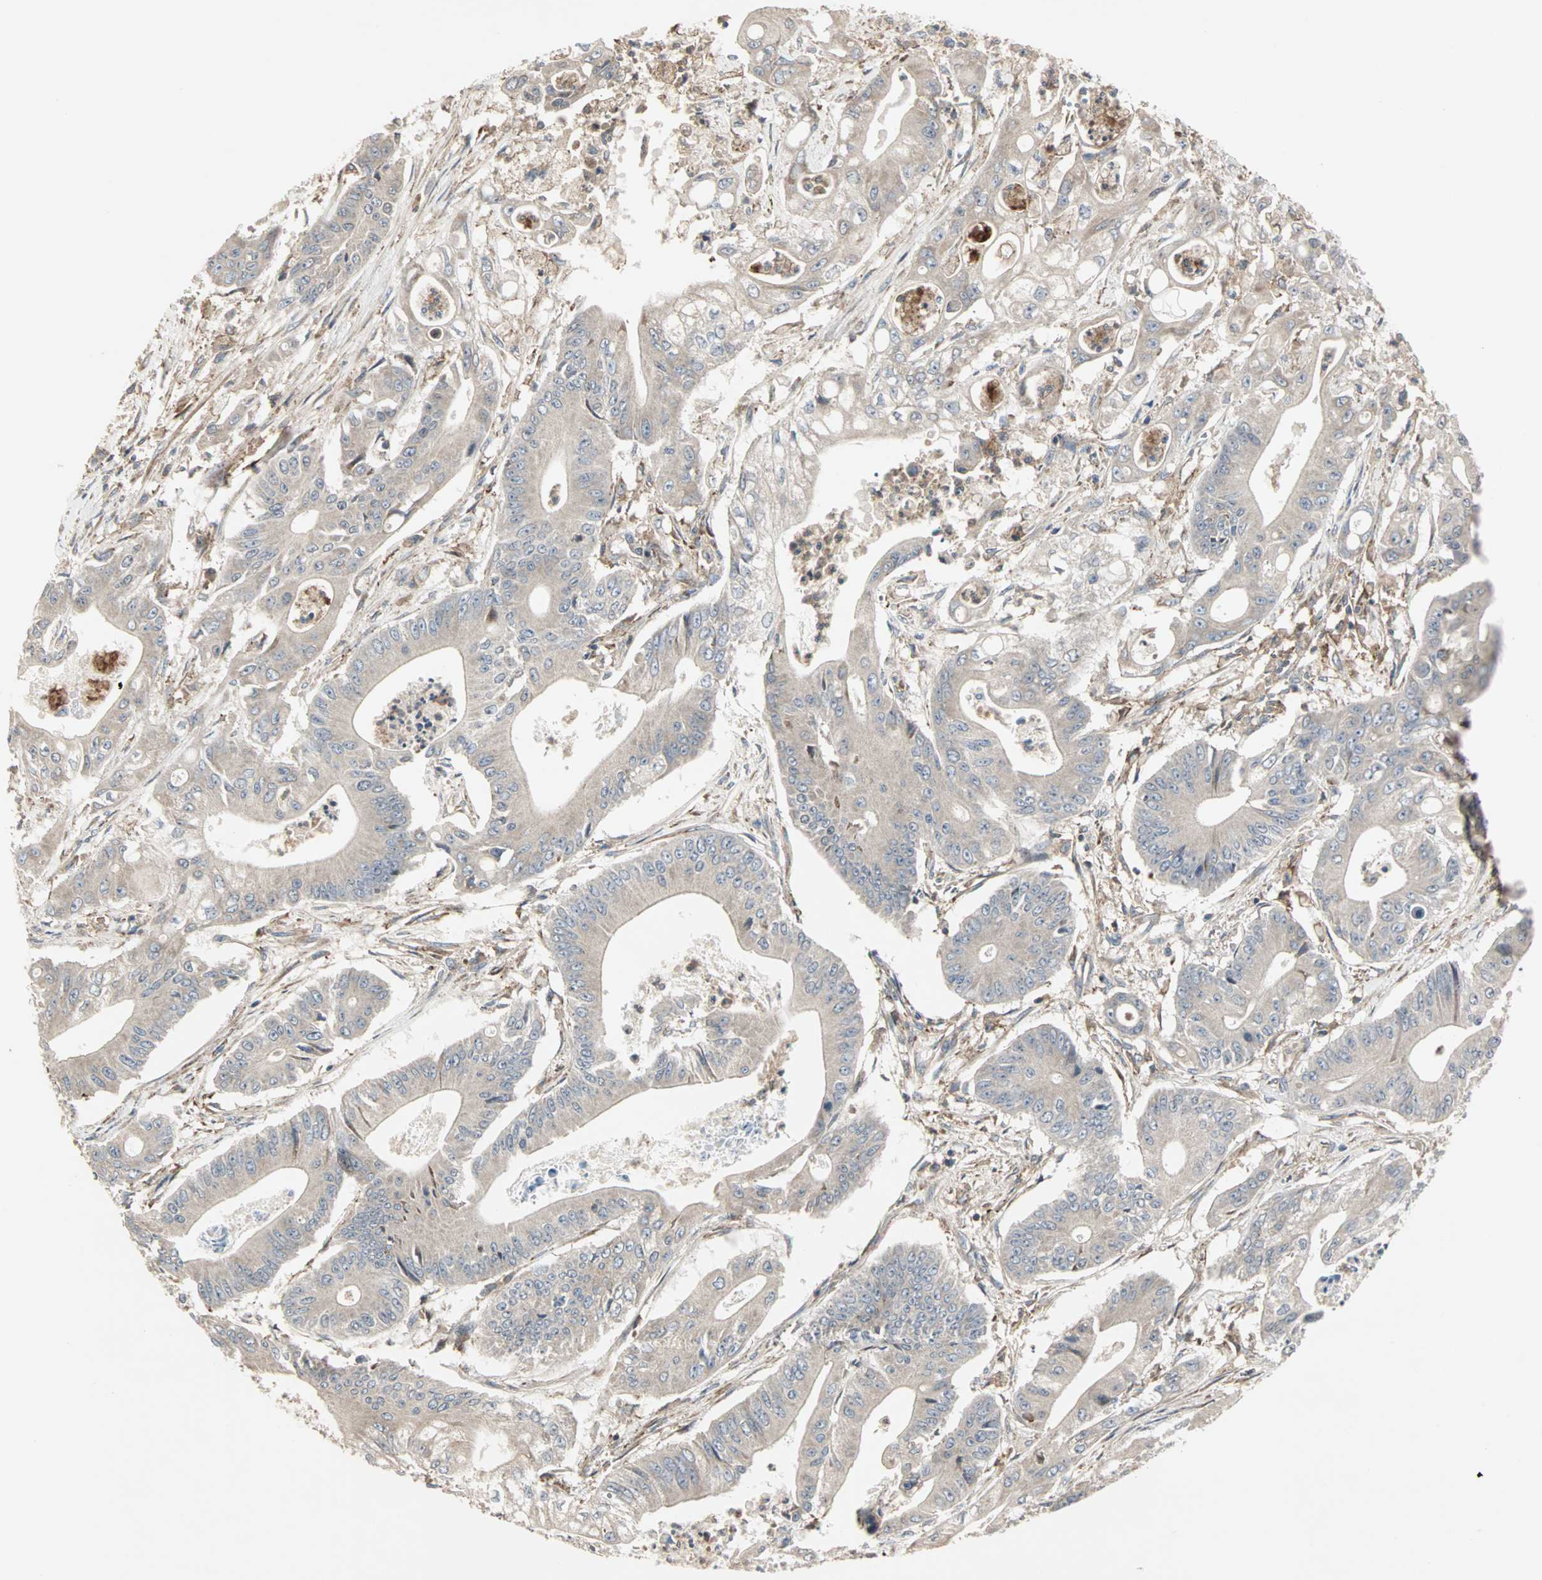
{"staining": {"intensity": "weak", "quantity": ">75%", "location": "cytoplasmic/membranous"}, "tissue": "pancreatic cancer", "cell_type": "Tumor cells", "image_type": "cancer", "snomed": [{"axis": "morphology", "description": "Normal tissue, NOS"}, {"axis": "topography", "description": "Lymph node"}], "caption": "This image shows IHC staining of human pancreatic cancer, with low weak cytoplasmic/membranous positivity in about >75% of tumor cells.", "gene": "GNAI2", "patient": {"sex": "male", "age": 62}}